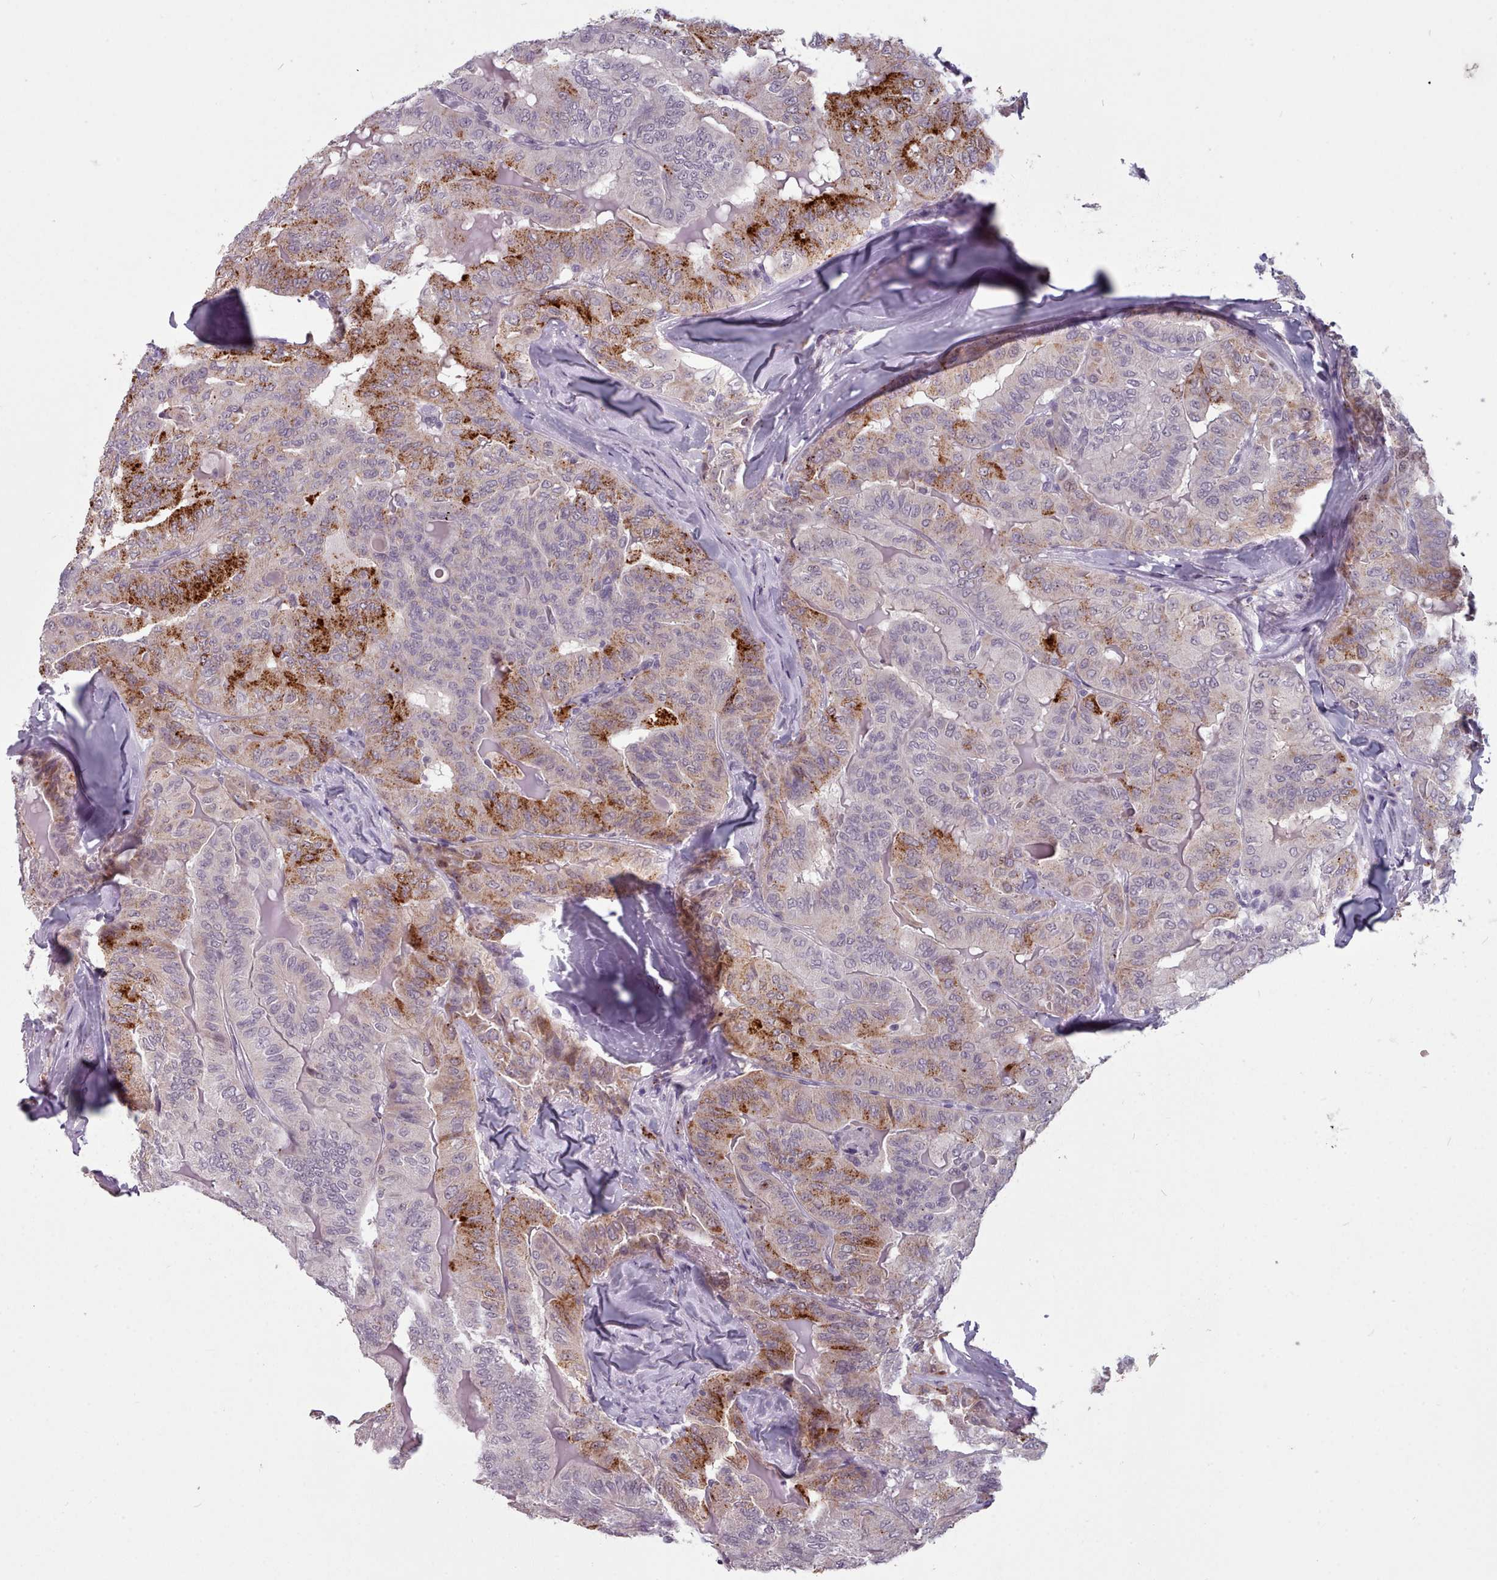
{"staining": {"intensity": "strong", "quantity": "25%-75%", "location": "cytoplasmic/membranous"}, "tissue": "thyroid cancer", "cell_type": "Tumor cells", "image_type": "cancer", "snomed": [{"axis": "morphology", "description": "Papillary adenocarcinoma, NOS"}, {"axis": "topography", "description": "Thyroid gland"}], "caption": "Approximately 25%-75% of tumor cells in human papillary adenocarcinoma (thyroid) show strong cytoplasmic/membranous protein positivity as visualized by brown immunohistochemical staining.", "gene": "PBX4", "patient": {"sex": "female", "age": 68}}